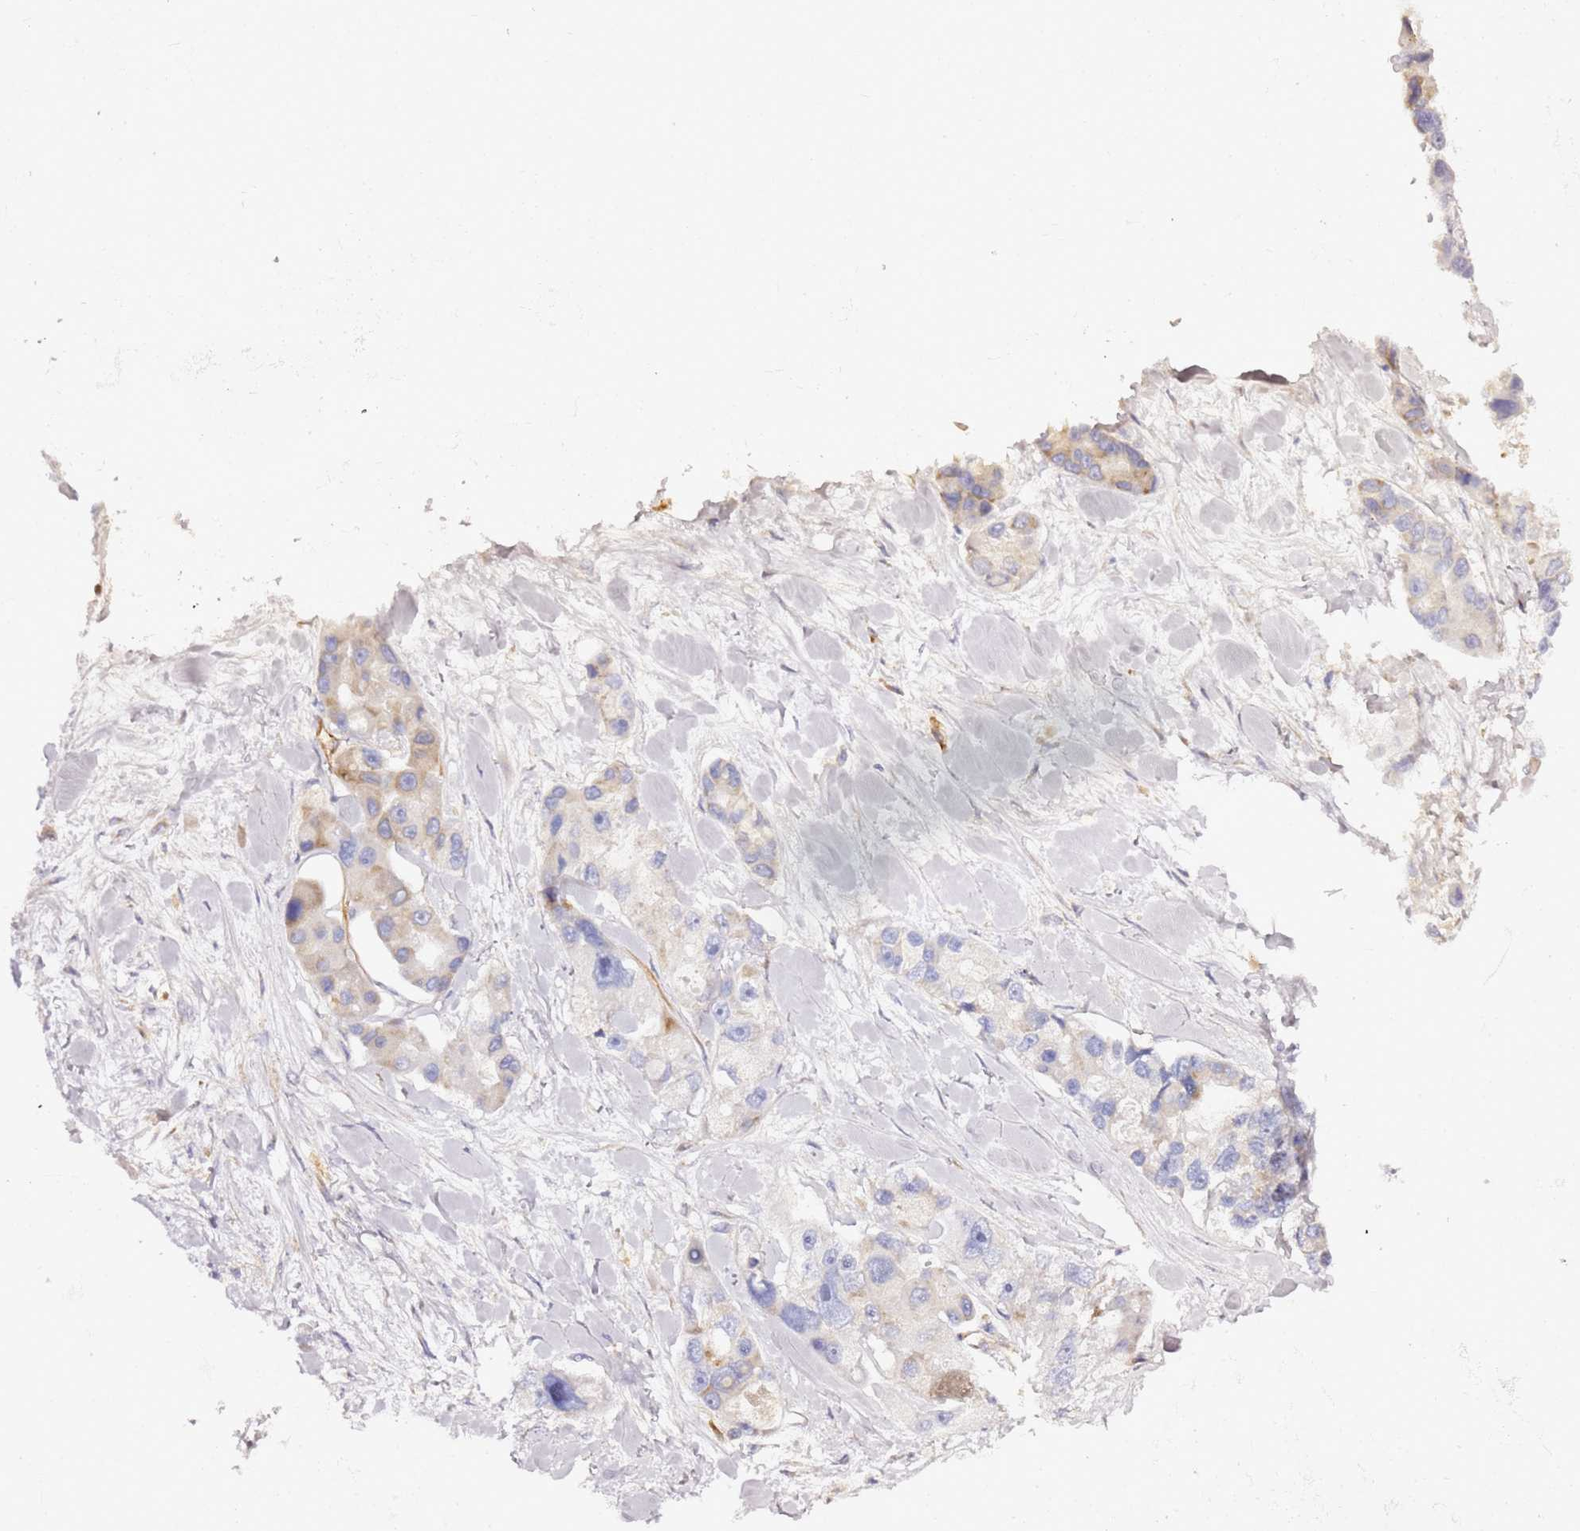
{"staining": {"intensity": "weak", "quantity": "<25%", "location": "cytoplasmic/membranous"}, "tissue": "lung cancer", "cell_type": "Tumor cells", "image_type": "cancer", "snomed": [{"axis": "morphology", "description": "Adenocarcinoma, NOS"}, {"axis": "topography", "description": "Lung"}], "caption": "IHC histopathology image of adenocarcinoma (lung) stained for a protein (brown), which demonstrates no expression in tumor cells.", "gene": "KIF7", "patient": {"sex": "female", "age": 54}}